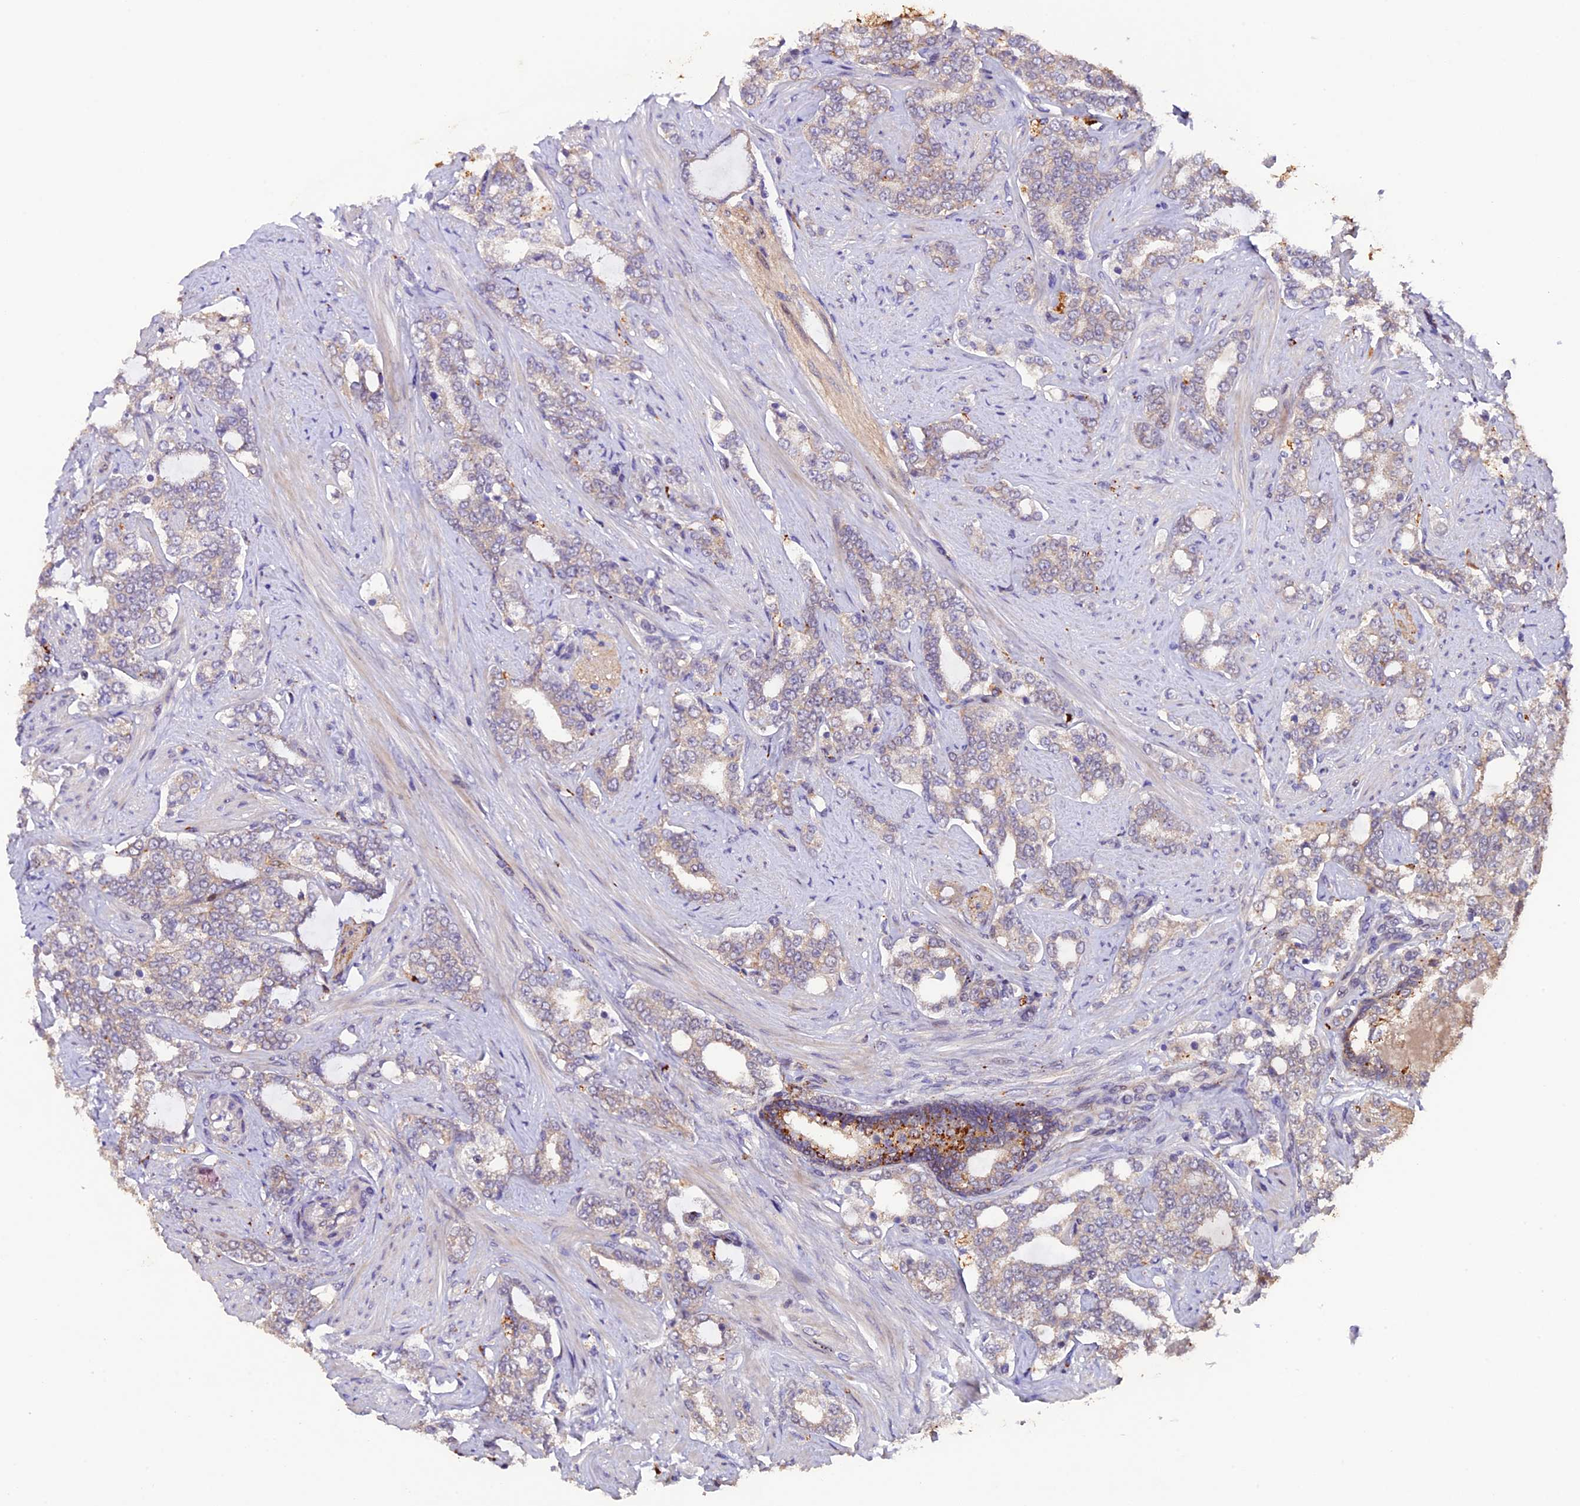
{"staining": {"intensity": "weak", "quantity": "<25%", "location": "cytoplasmic/membranous"}, "tissue": "prostate cancer", "cell_type": "Tumor cells", "image_type": "cancer", "snomed": [{"axis": "morphology", "description": "Adenocarcinoma, High grade"}, {"axis": "topography", "description": "Prostate"}], "caption": "High-grade adenocarcinoma (prostate) was stained to show a protein in brown. There is no significant positivity in tumor cells.", "gene": "NCK2", "patient": {"sex": "male", "age": 64}}